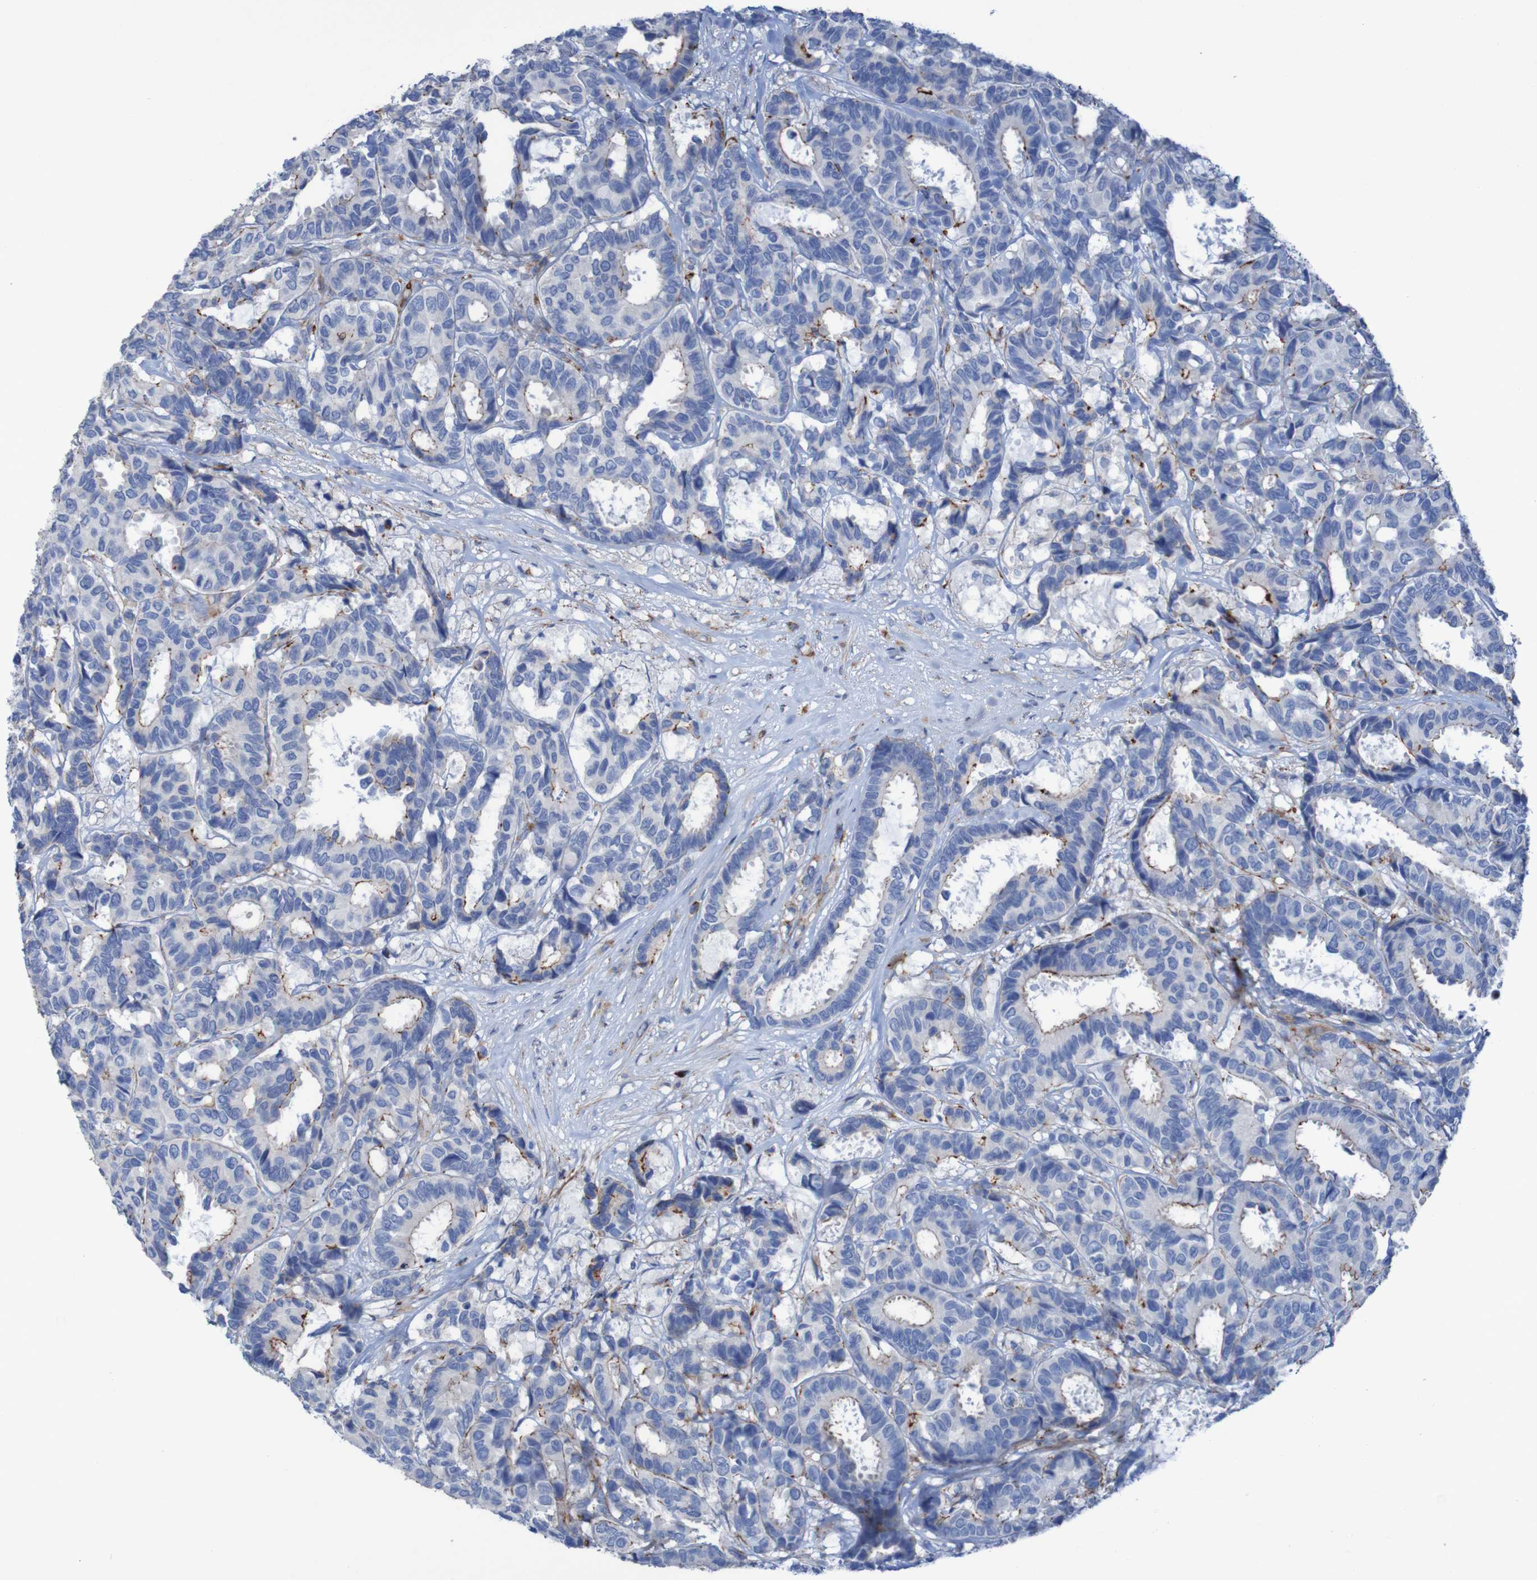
{"staining": {"intensity": "strong", "quantity": "<25%", "location": "cytoplasmic/membranous"}, "tissue": "breast cancer", "cell_type": "Tumor cells", "image_type": "cancer", "snomed": [{"axis": "morphology", "description": "Duct carcinoma"}, {"axis": "topography", "description": "Breast"}], "caption": "Immunohistochemical staining of human breast intraductal carcinoma displays strong cytoplasmic/membranous protein positivity in about <25% of tumor cells.", "gene": "RNF182", "patient": {"sex": "female", "age": 87}}